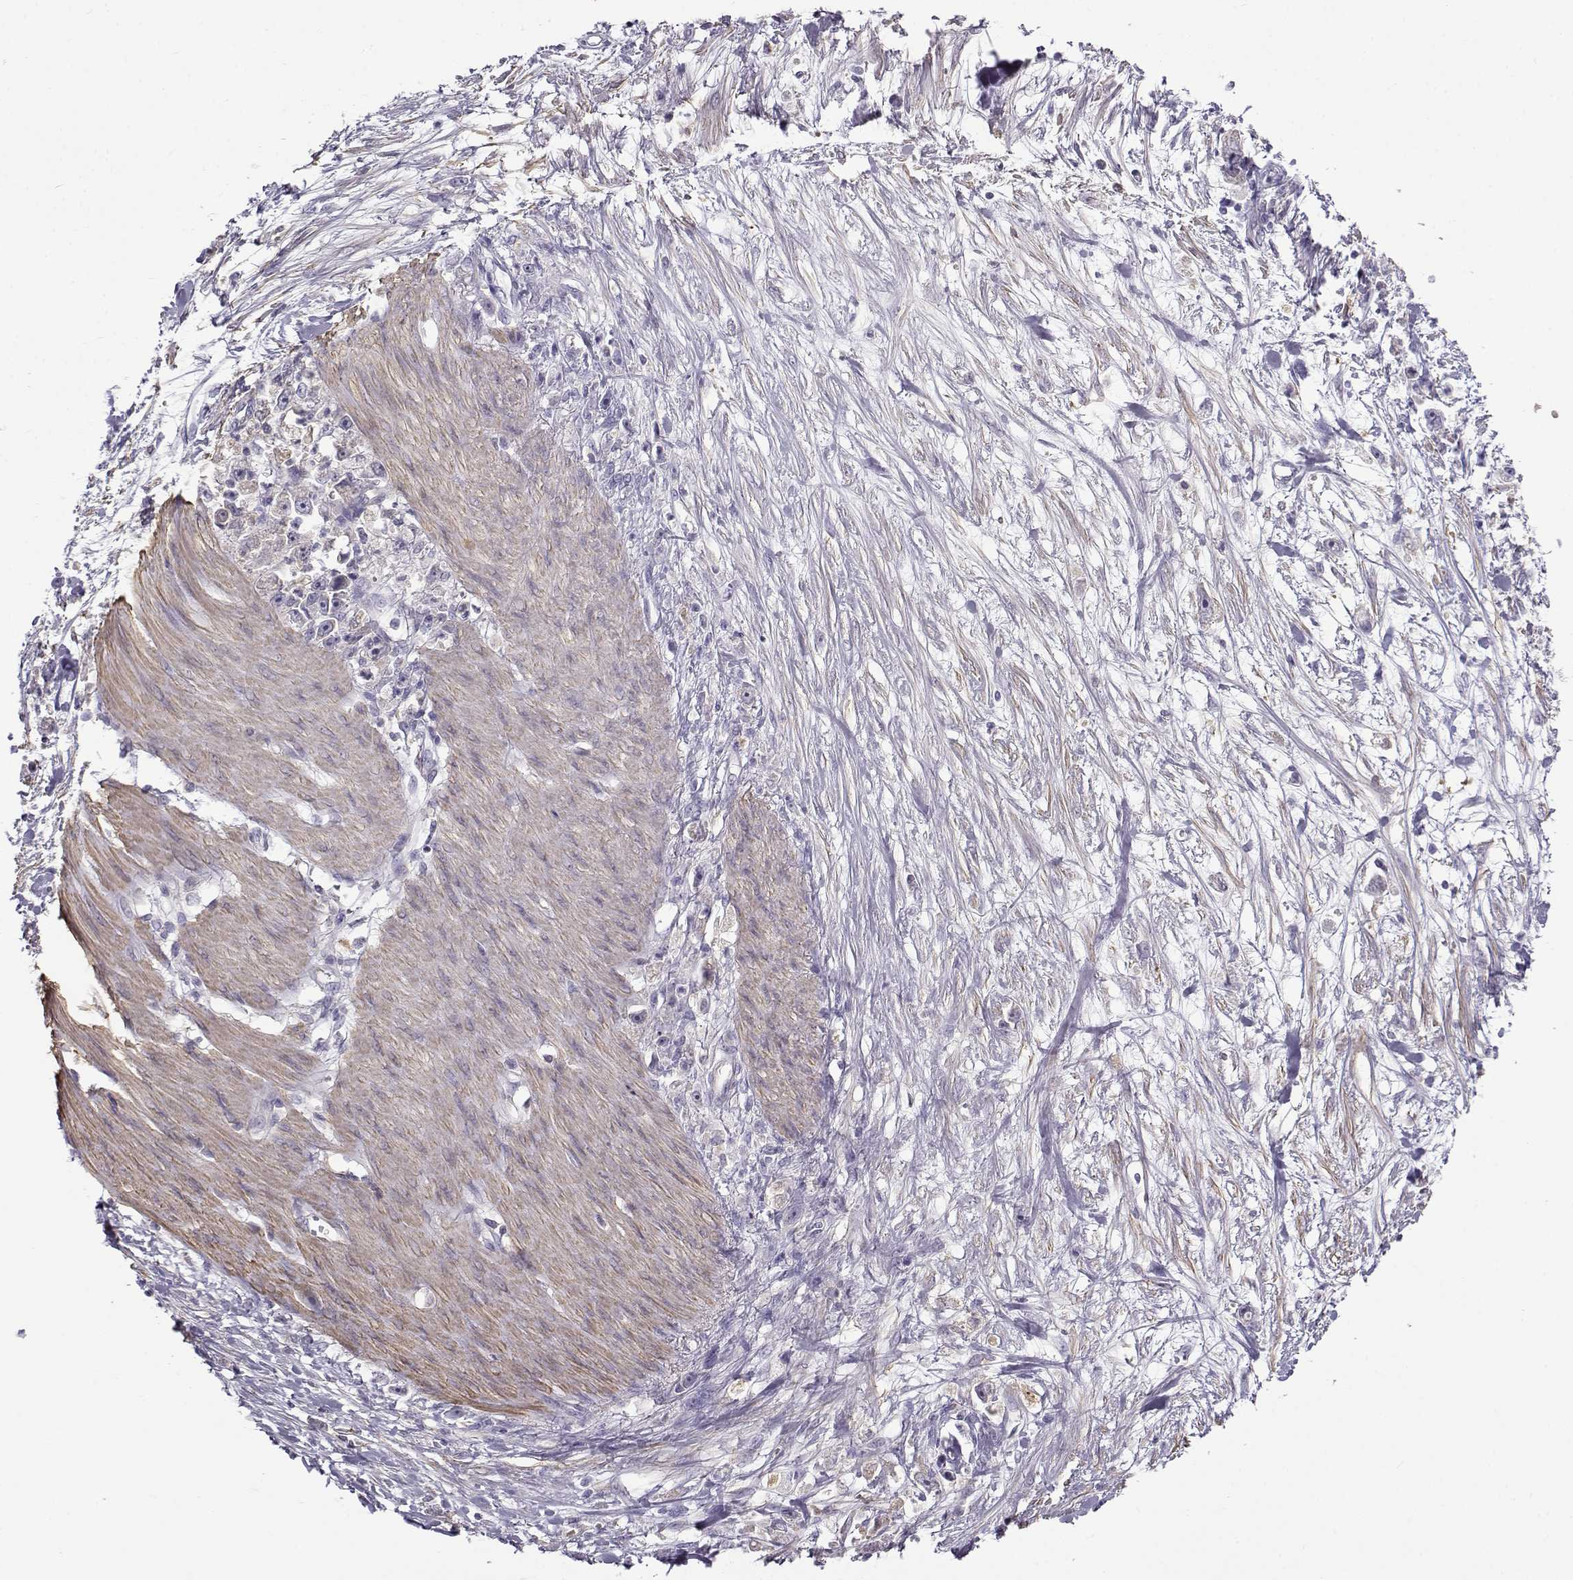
{"staining": {"intensity": "negative", "quantity": "none", "location": "none"}, "tissue": "stomach cancer", "cell_type": "Tumor cells", "image_type": "cancer", "snomed": [{"axis": "morphology", "description": "Adenocarcinoma, NOS"}, {"axis": "topography", "description": "Stomach"}], "caption": "Adenocarcinoma (stomach) was stained to show a protein in brown. There is no significant positivity in tumor cells. (Stains: DAB immunohistochemistry with hematoxylin counter stain, Microscopy: brightfield microscopy at high magnification).", "gene": "UCP3", "patient": {"sex": "female", "age": 59}}